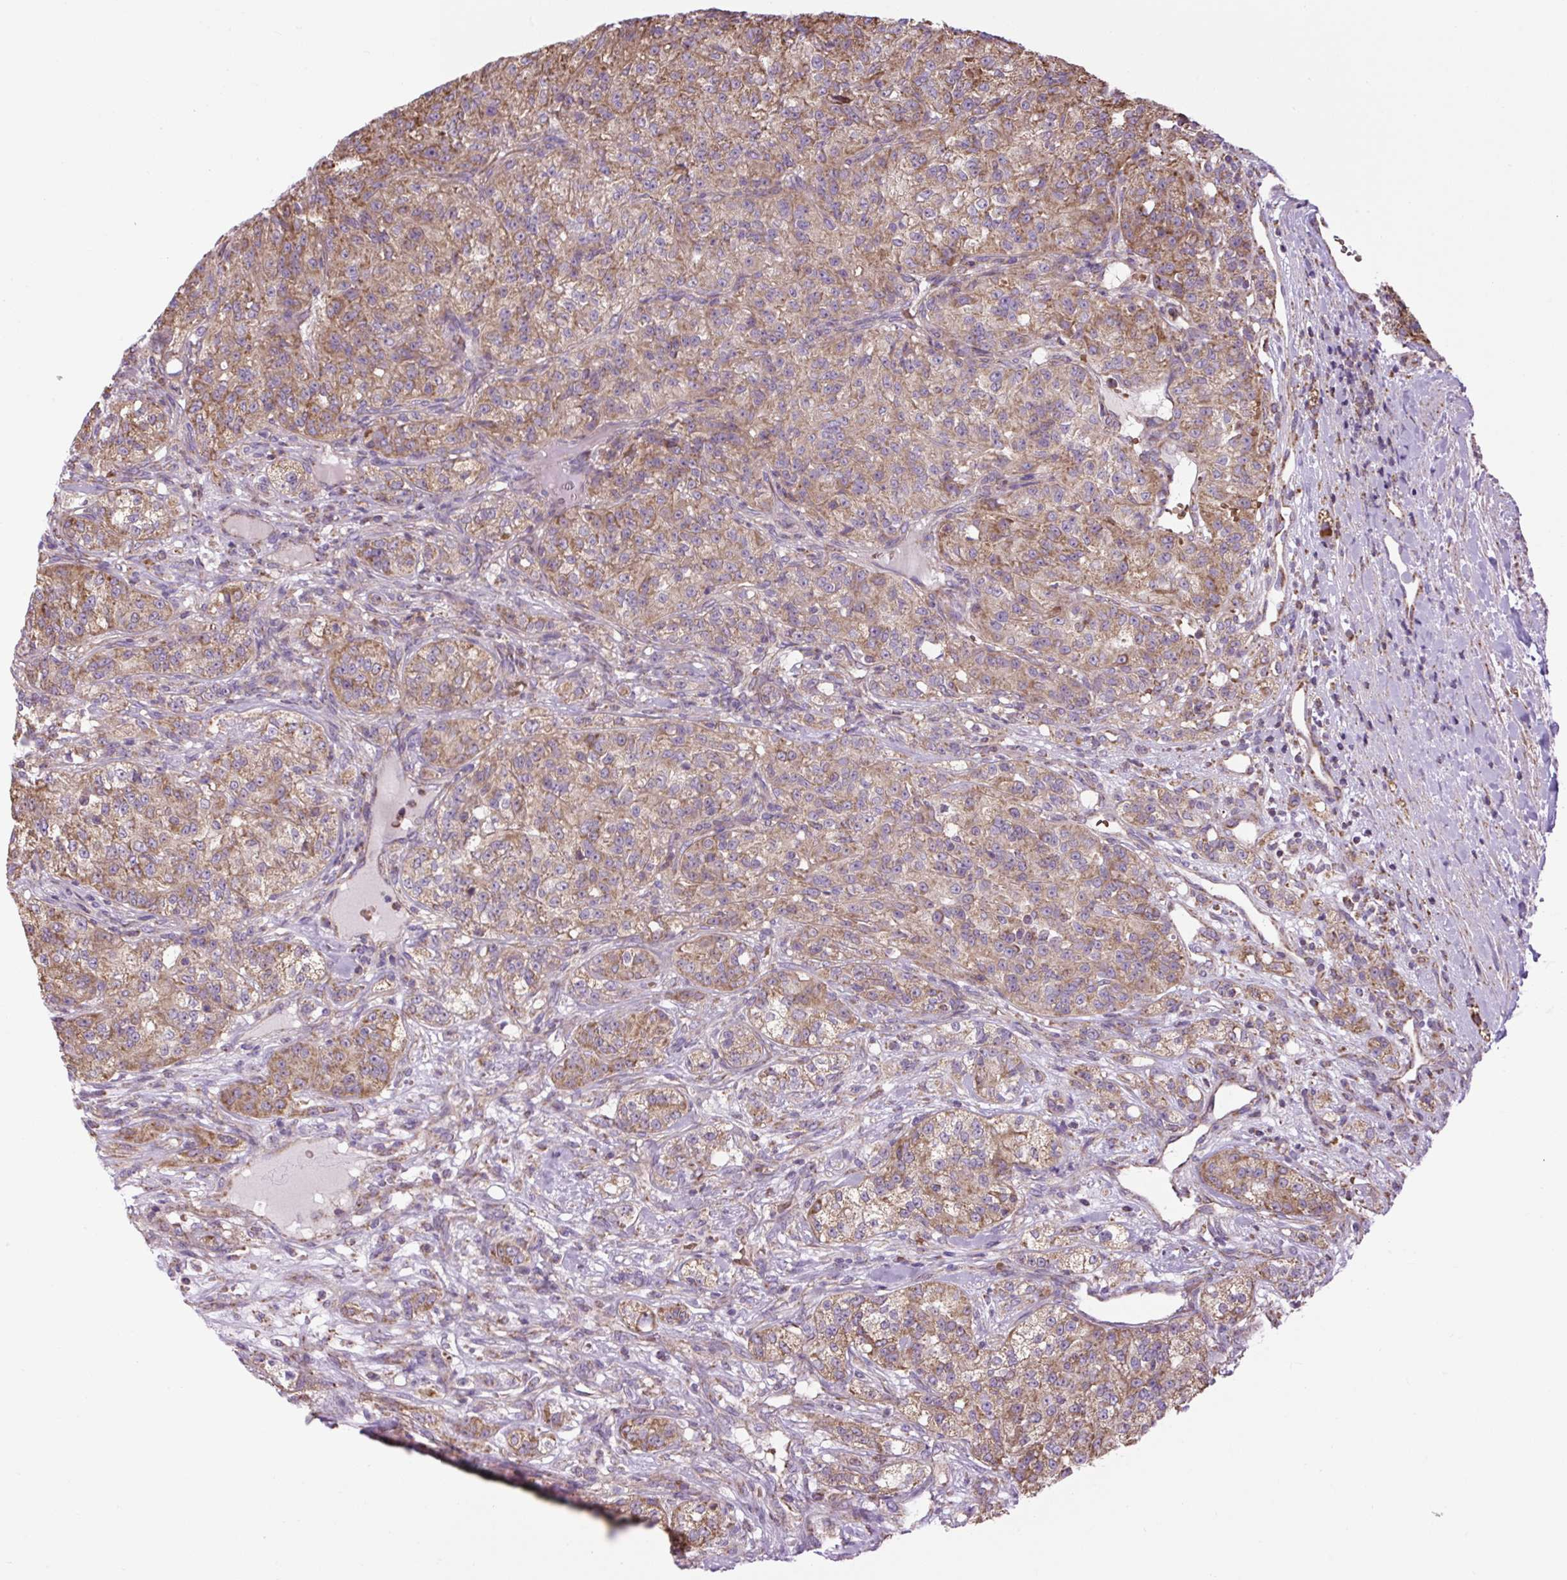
{"staining": {"intensity": "moderate", "quantity": ">75%", "location": "cytoplasmic/membranous"}, "tissue": "renal cancer", "cell_type": "Tumor cells", "image_type": "cancer", "snomed": [{"axis": "morphology", "description": "Adenocarcinoma, NOS"}, {"axis": "topography", "description": "Kidney"}], "caption": "DAB immunohistochemical staining of human renal adenocarcinoma displays moderate cytoplasmic/membranous protein positivity in approximately >75% of tumor cells.", "gene": "PLCG1", "patient": {"sex": "female", "age": 63}}